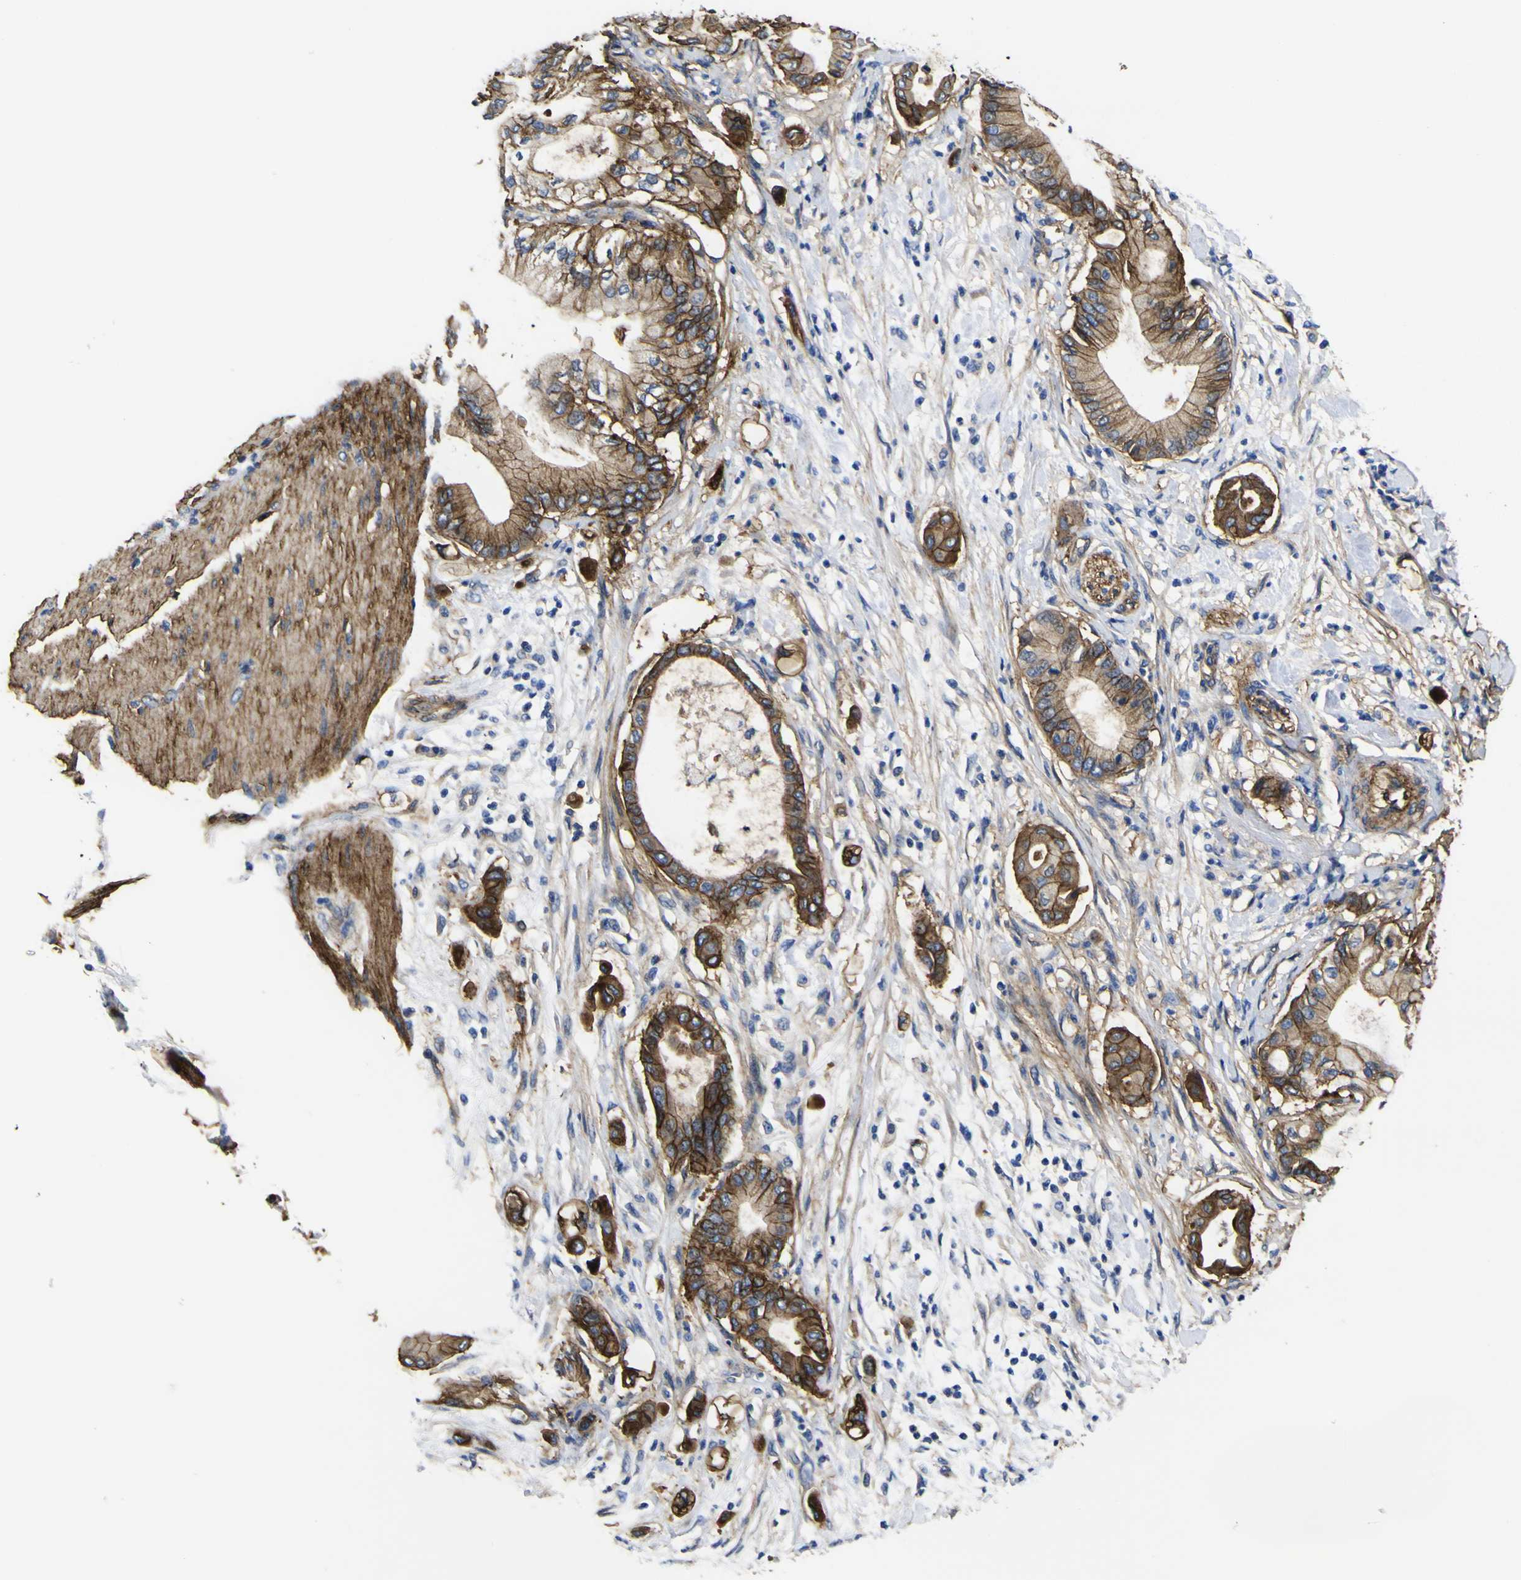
{"staining": {"intensity": "moderate", "quantity": ">75%", "location": "cytoplasmic/membranous"}, "tissue": "pancreatic cancer", "cell_type": "Tumor cells", "image_type": "cancer", "snomed": [{"axis": "morphology", "description": "Adenocarcinoma, NOS"}, {"axis": "morphology", "description": "Adenocarcinoma, metastatic, NOS"}, {"axis": "topography", "description": "Lymph node"}, {"axis": "topography", "description": "Pancreas"}, {"axis": "topography", "description": "Duodenum"}], "caption": "This is an image of immunohistochemistry staining of adenocarcinoma (pancreatic), which shows moderate positivity in the cytoplasmic/membranous of tumor cells.", "gene": "CD151", "patient": {"sex": "female", "age": 64}}